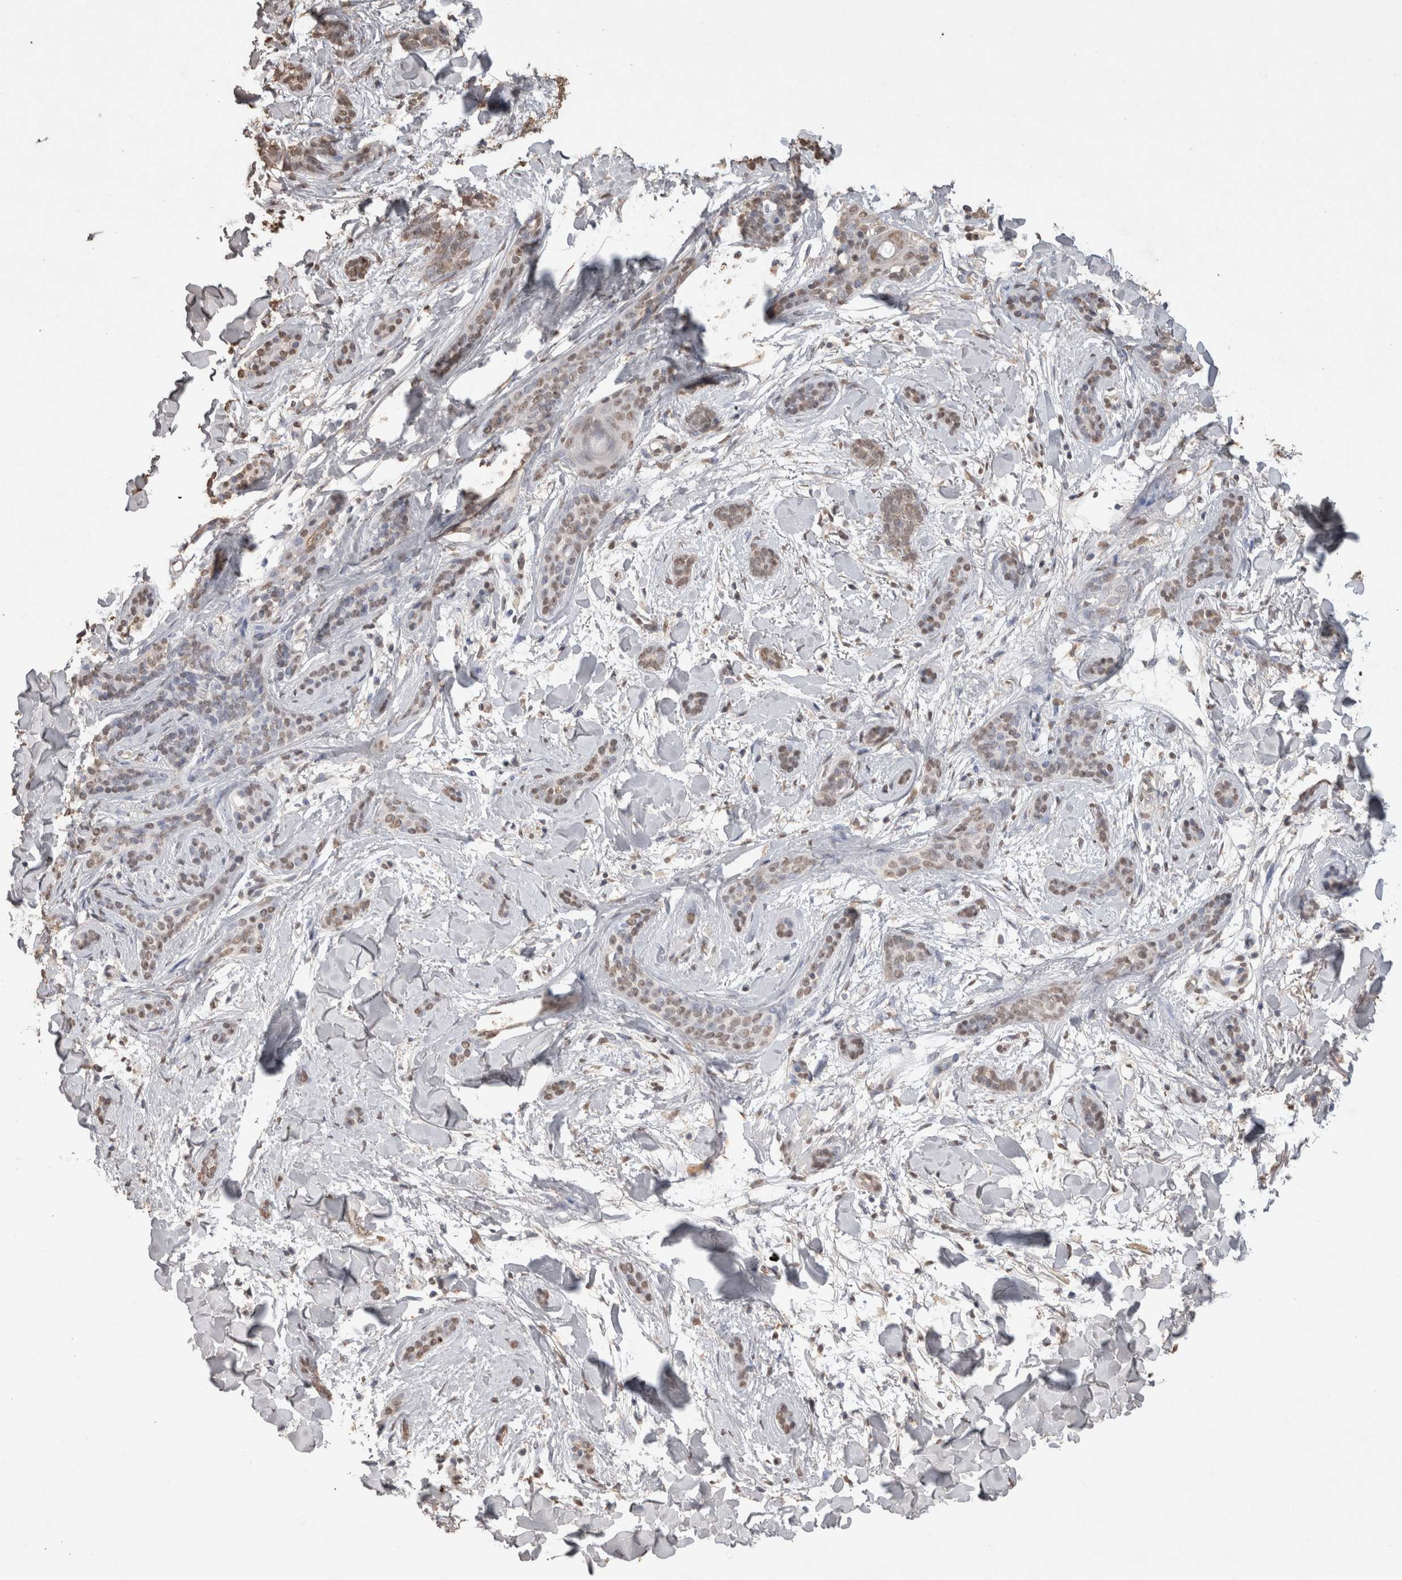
{"staining": {"intensity": "weak", "quantity": ">75%", "location": "nuclear"}, "tissue": "skin cancer", "cell_type": "Tumor cells", "image_type": "cancer", "snomed": [{"axis": "morphology", "description": "Basal cell carcinoma"}, {"axis": "morphology", "description": "Adnexal tumor, benign"}, {"axis": "topography", "description": "Skin"}], "caption": "Immunohistochemistry (DAB) staining of benign adnexal tumor (skin) displays weak nuclear protein positivity in about >75% of tumor cells.", "gene": "MLX", "patient": {"sex": "female", "age": 42}}